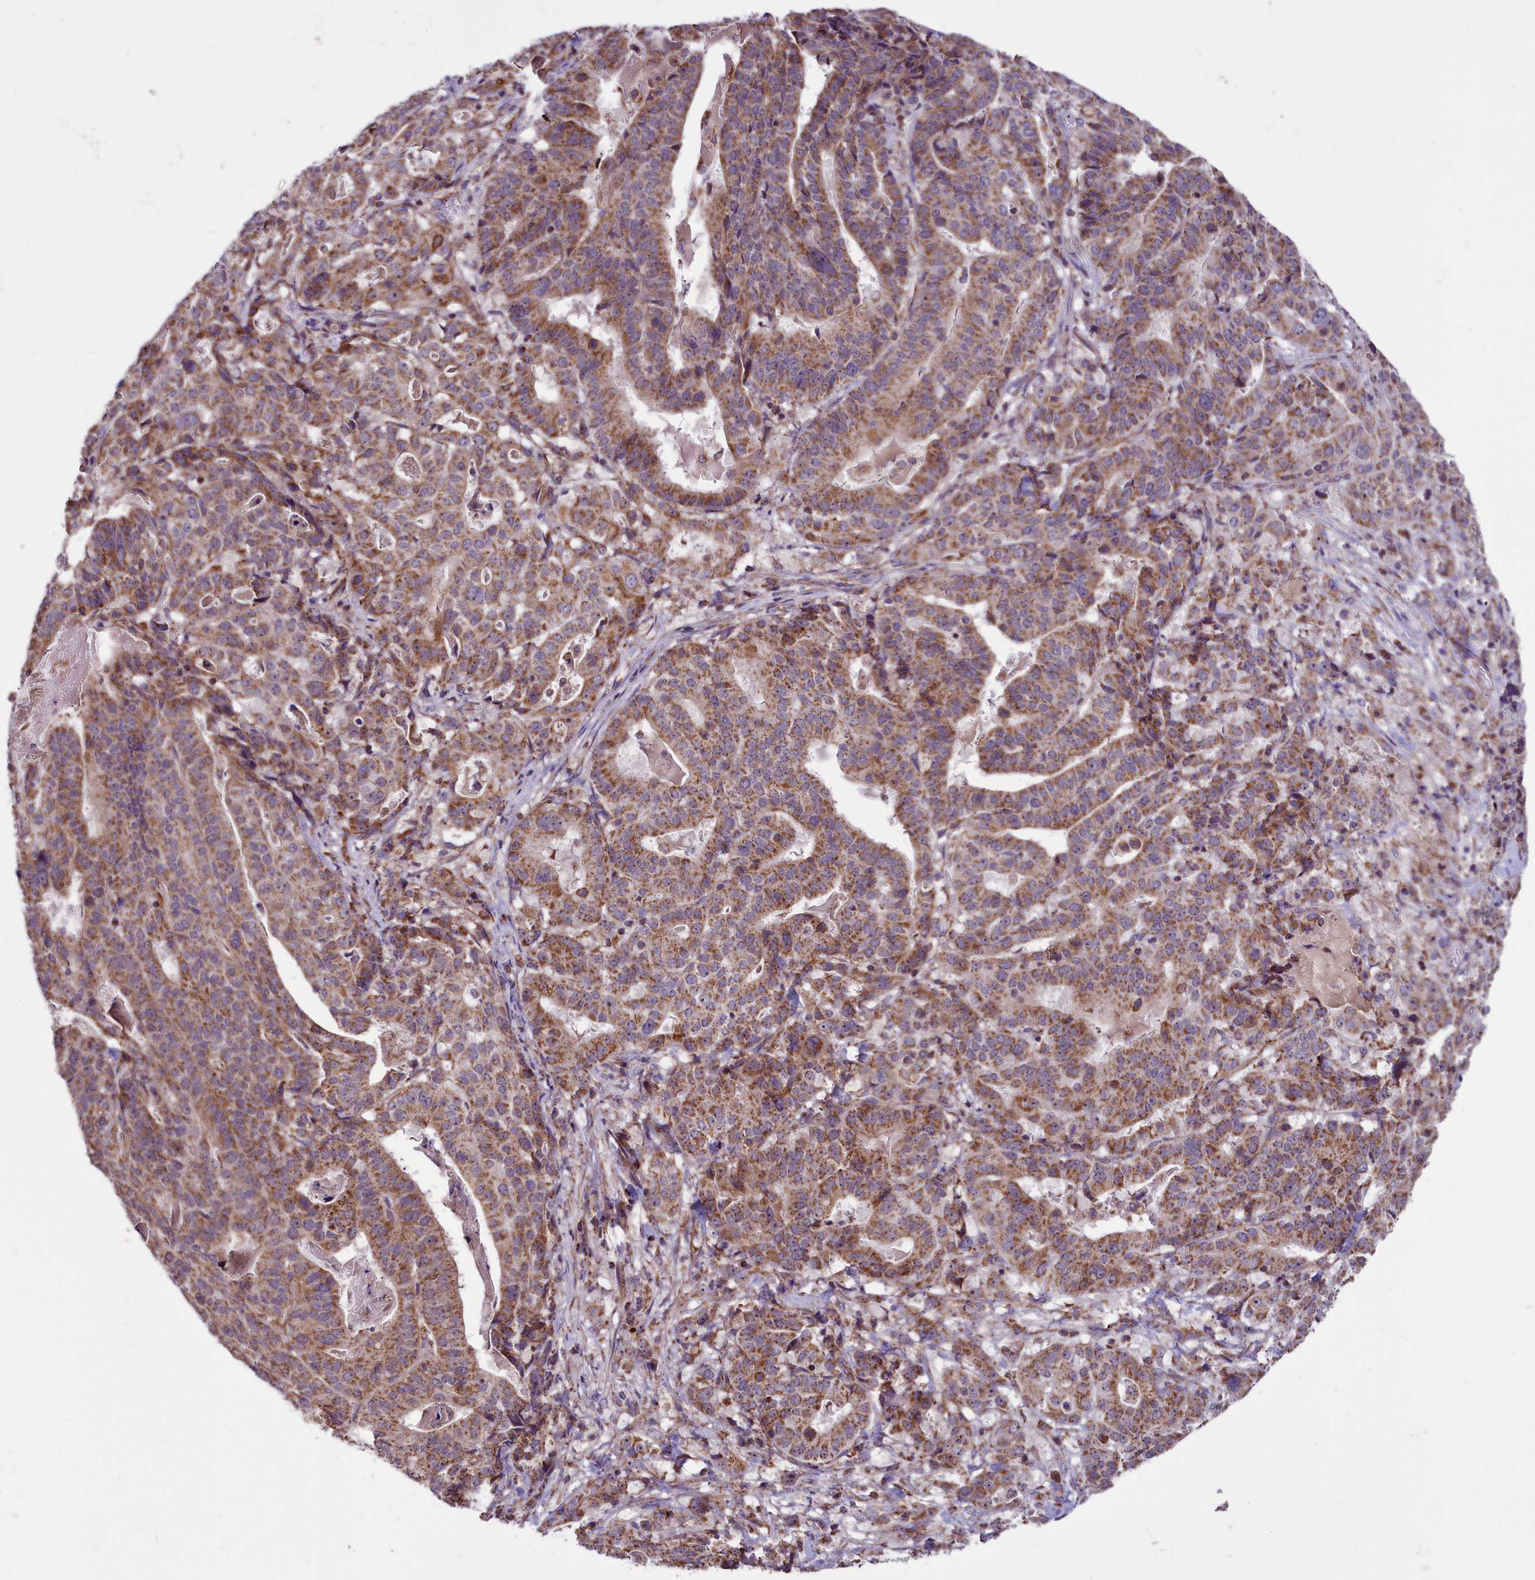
{"staining": {"intensity": "moderate", "quantity": ">75%", "location": "cytoplasmic/membranous"}, "tissue": "stomach cancer", "cell_type": "Tumor cells", "image_type": "cancer", "snomed": [{"axis": "morphology", "description": "Adenocarcinoma, NOS"}, {"axis": "topography", "description": "Stomach"}], "caption": "Moderate cytoplasmic/membranous positivity for a protein is appreciated in approximately >75% of tumor cells of stomach cancer using immunohistochemistry (IHC).", "gene": "GLRX5", "patient": {"sex": "male", "age": 48}}